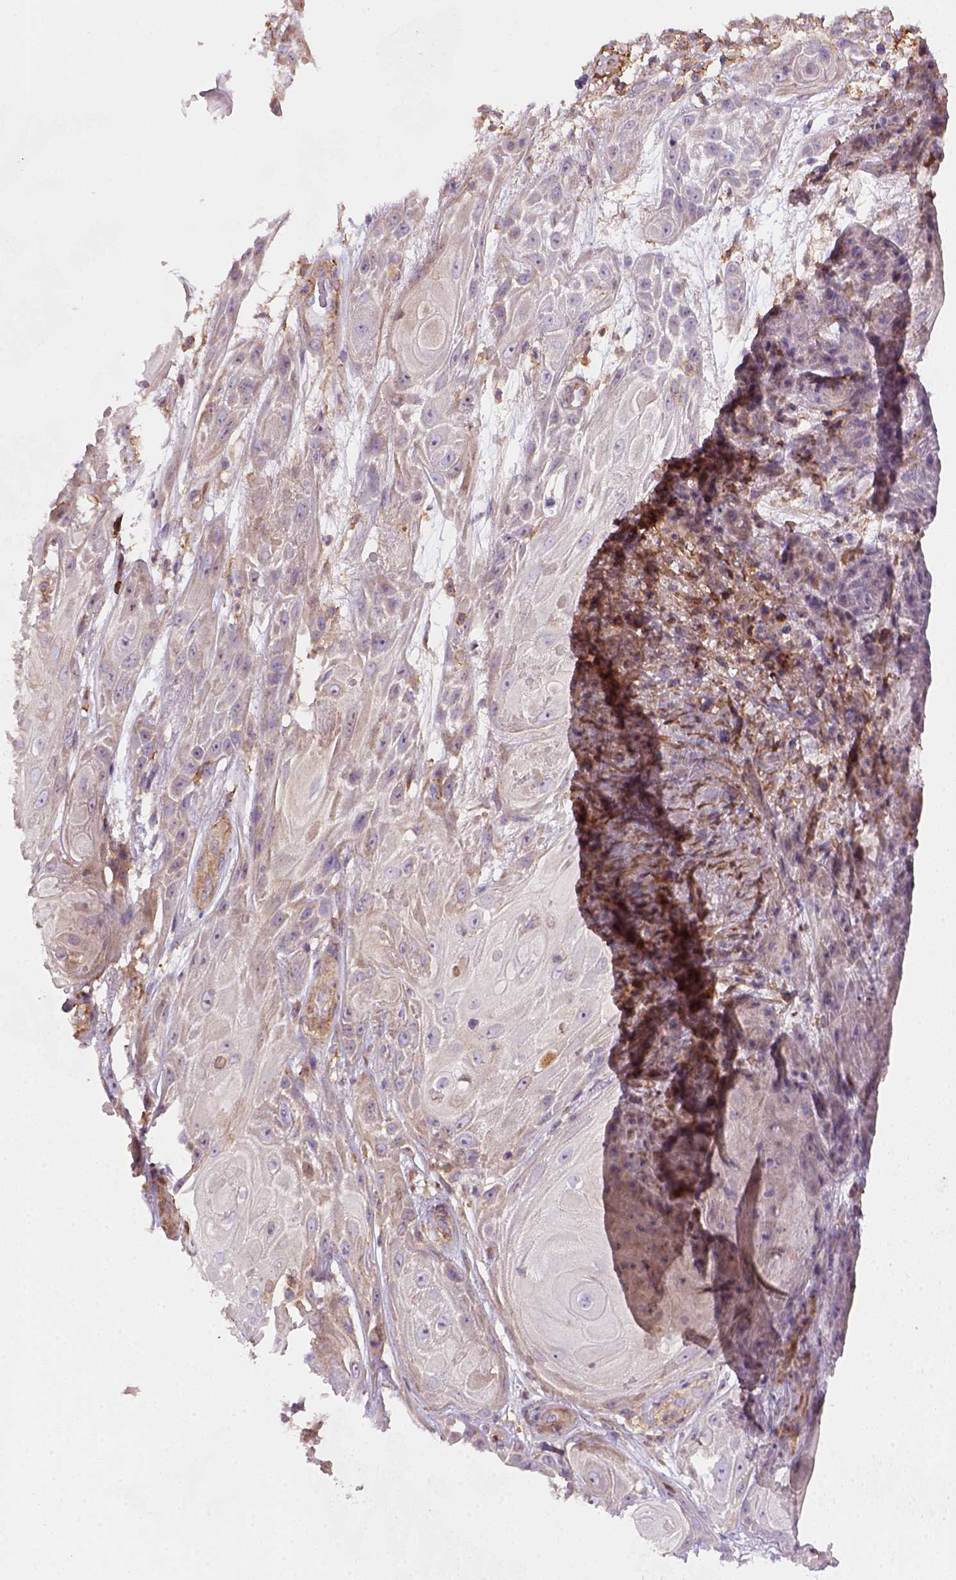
{"staining": {"intensity": "negative", "quantity": "none", "location": "none"}, "tissue": "skin cancer", "cell_type": "Tumor cells", "image_type": "cancer", "snomed": [{"axis": "morphology", "description": "Squamous cell carcinoma, NOS"}, {"axis": "topography", "description": "Skin"}], "caption": "A photomicrograph of skin squamous cell carcinoma stained for a protein shows no brown staining in tumor cells. The staining was performed using DAB (3,3'-diaminobenzidine) to visualize the protein expression in brown, while the nuclei were stained in blue with hematoxylin (Magnification: 20x).", "gene": "GPRC5D", "patient": {"sex": "male", "age": 62}}